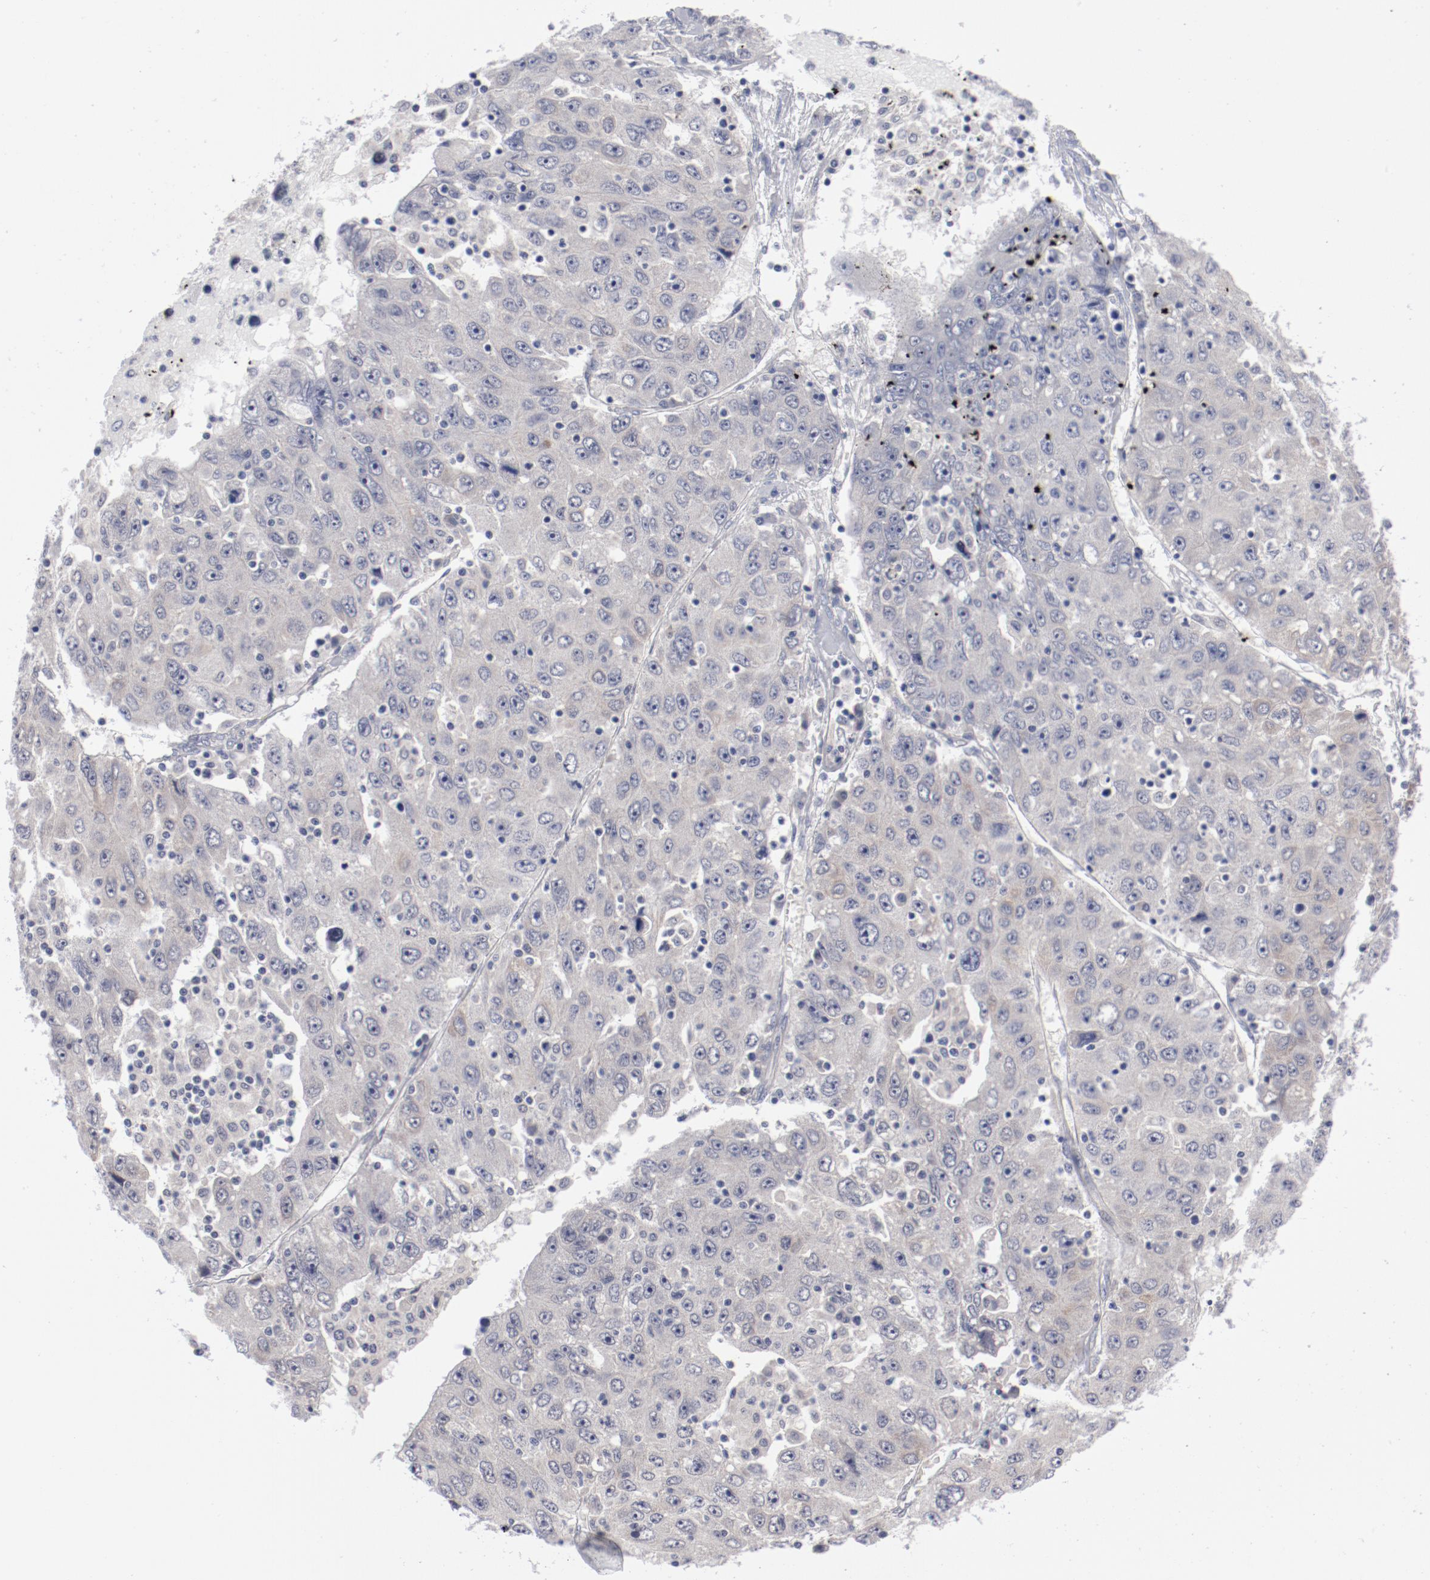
{"staining": {"intensity": "negative", "quantity": "none", "location": "none"}, "tissue": "liver cancer", "cell_type": "Tumor cells", "image_type": "cancer", "snomed": [{"axis": "morphology", "description": "Carcinoma, Hepatocellular, NOS"}, {"axis": "topography", "description": "Liver"}], "caption": "Tumor cells show no significant expression in liver cancer. (DAB IHC, high magnification).", "gene": "SH3BGR", "patient": {"sex": "male", "age": 49}}